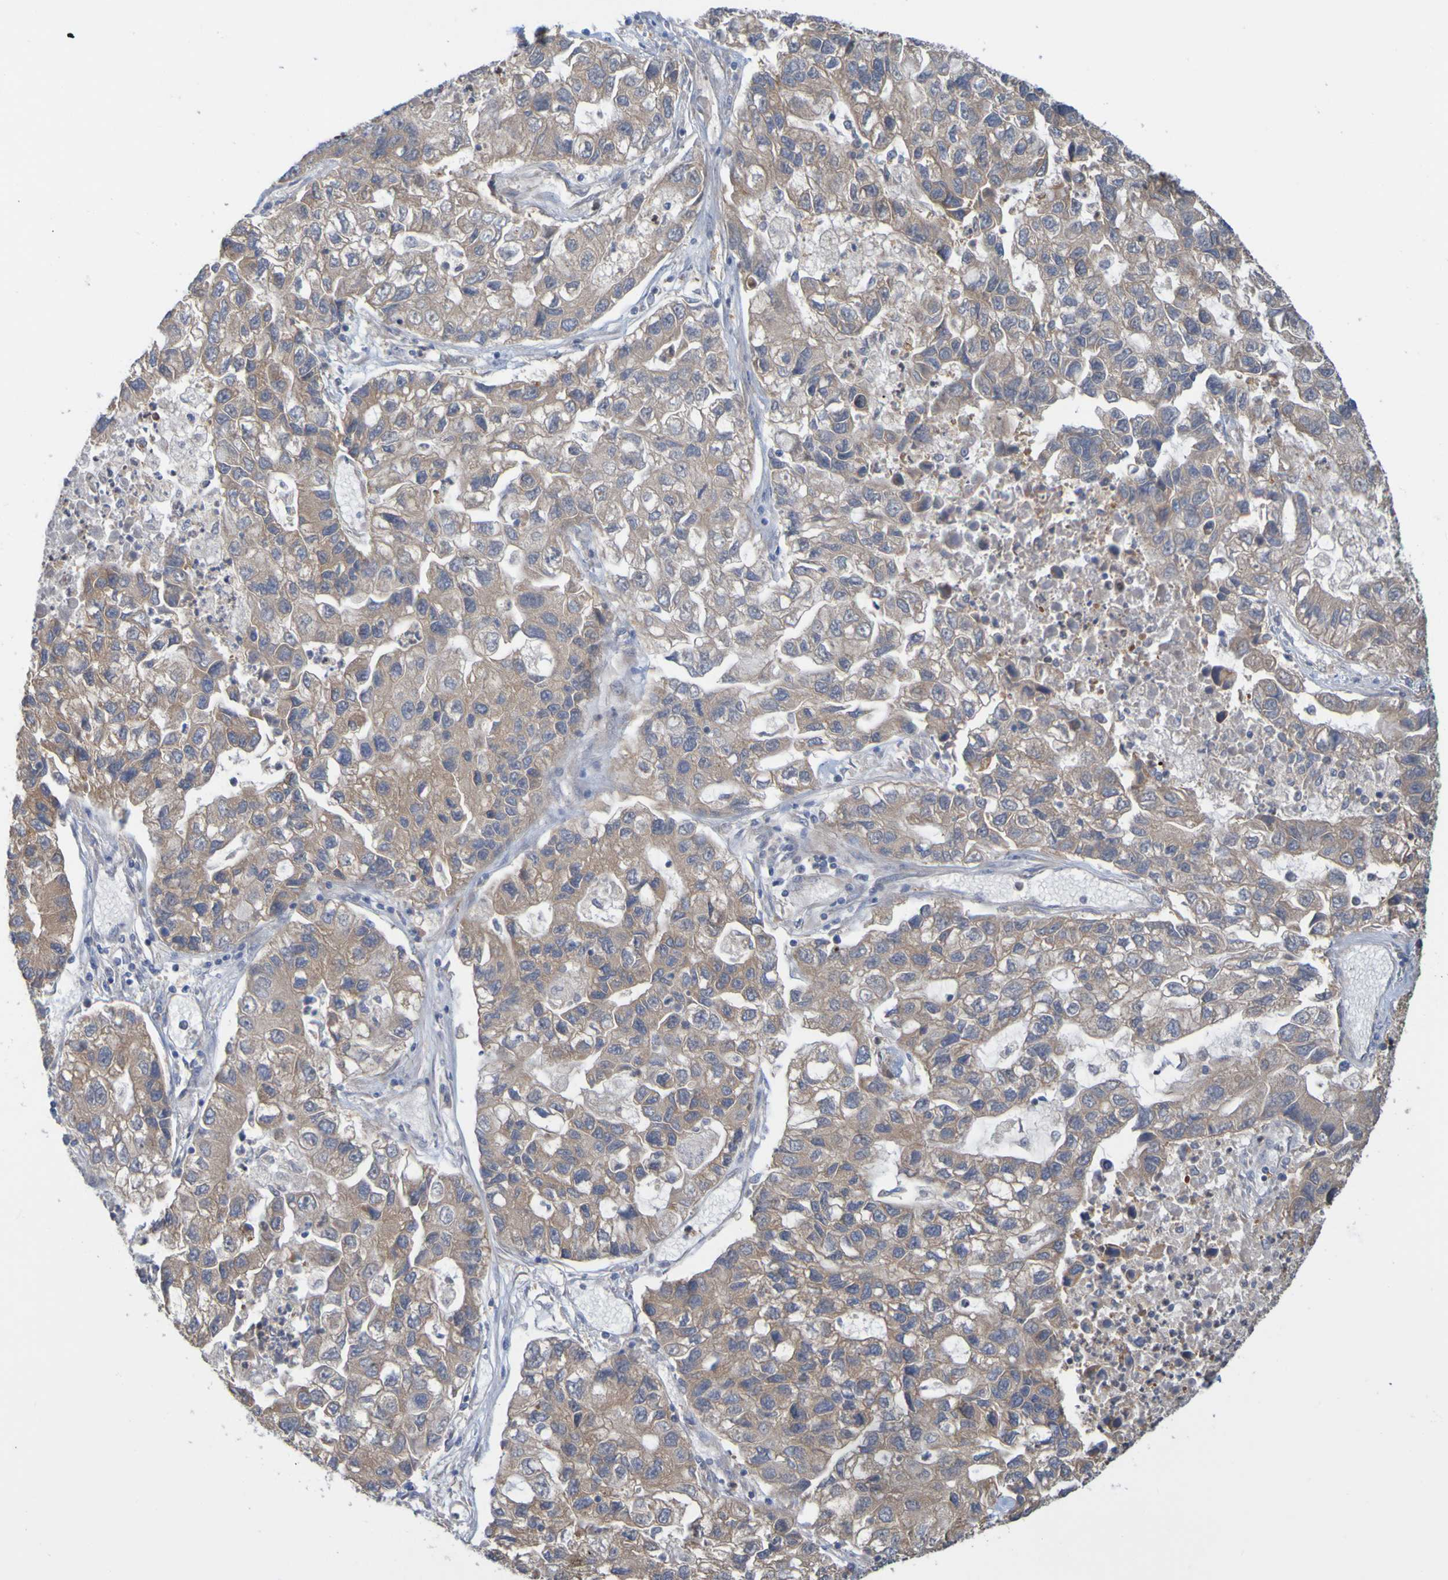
{"staining": {"intensity": "weak", "quantity": ">75%", "location": "cytoplasmic/membranous"}, "tissue": "lung cancer", "cell_type": "Tumor cells", "image_type": "cancer", "snomed": [{"axis": "morphology", "description": "Adenocarcinoma, NOS"}, {"axis": "topography", "description": "Lung"}], "caption": "Weak cytoplasmic/membranous staining for a protein is identified in about >75% of tumor cells of lung cancer (adenocarcinoma) using immunohistochemistry (IHC).", "gene": "NAV2", "patient": {"sex": "female", "age": 51}}